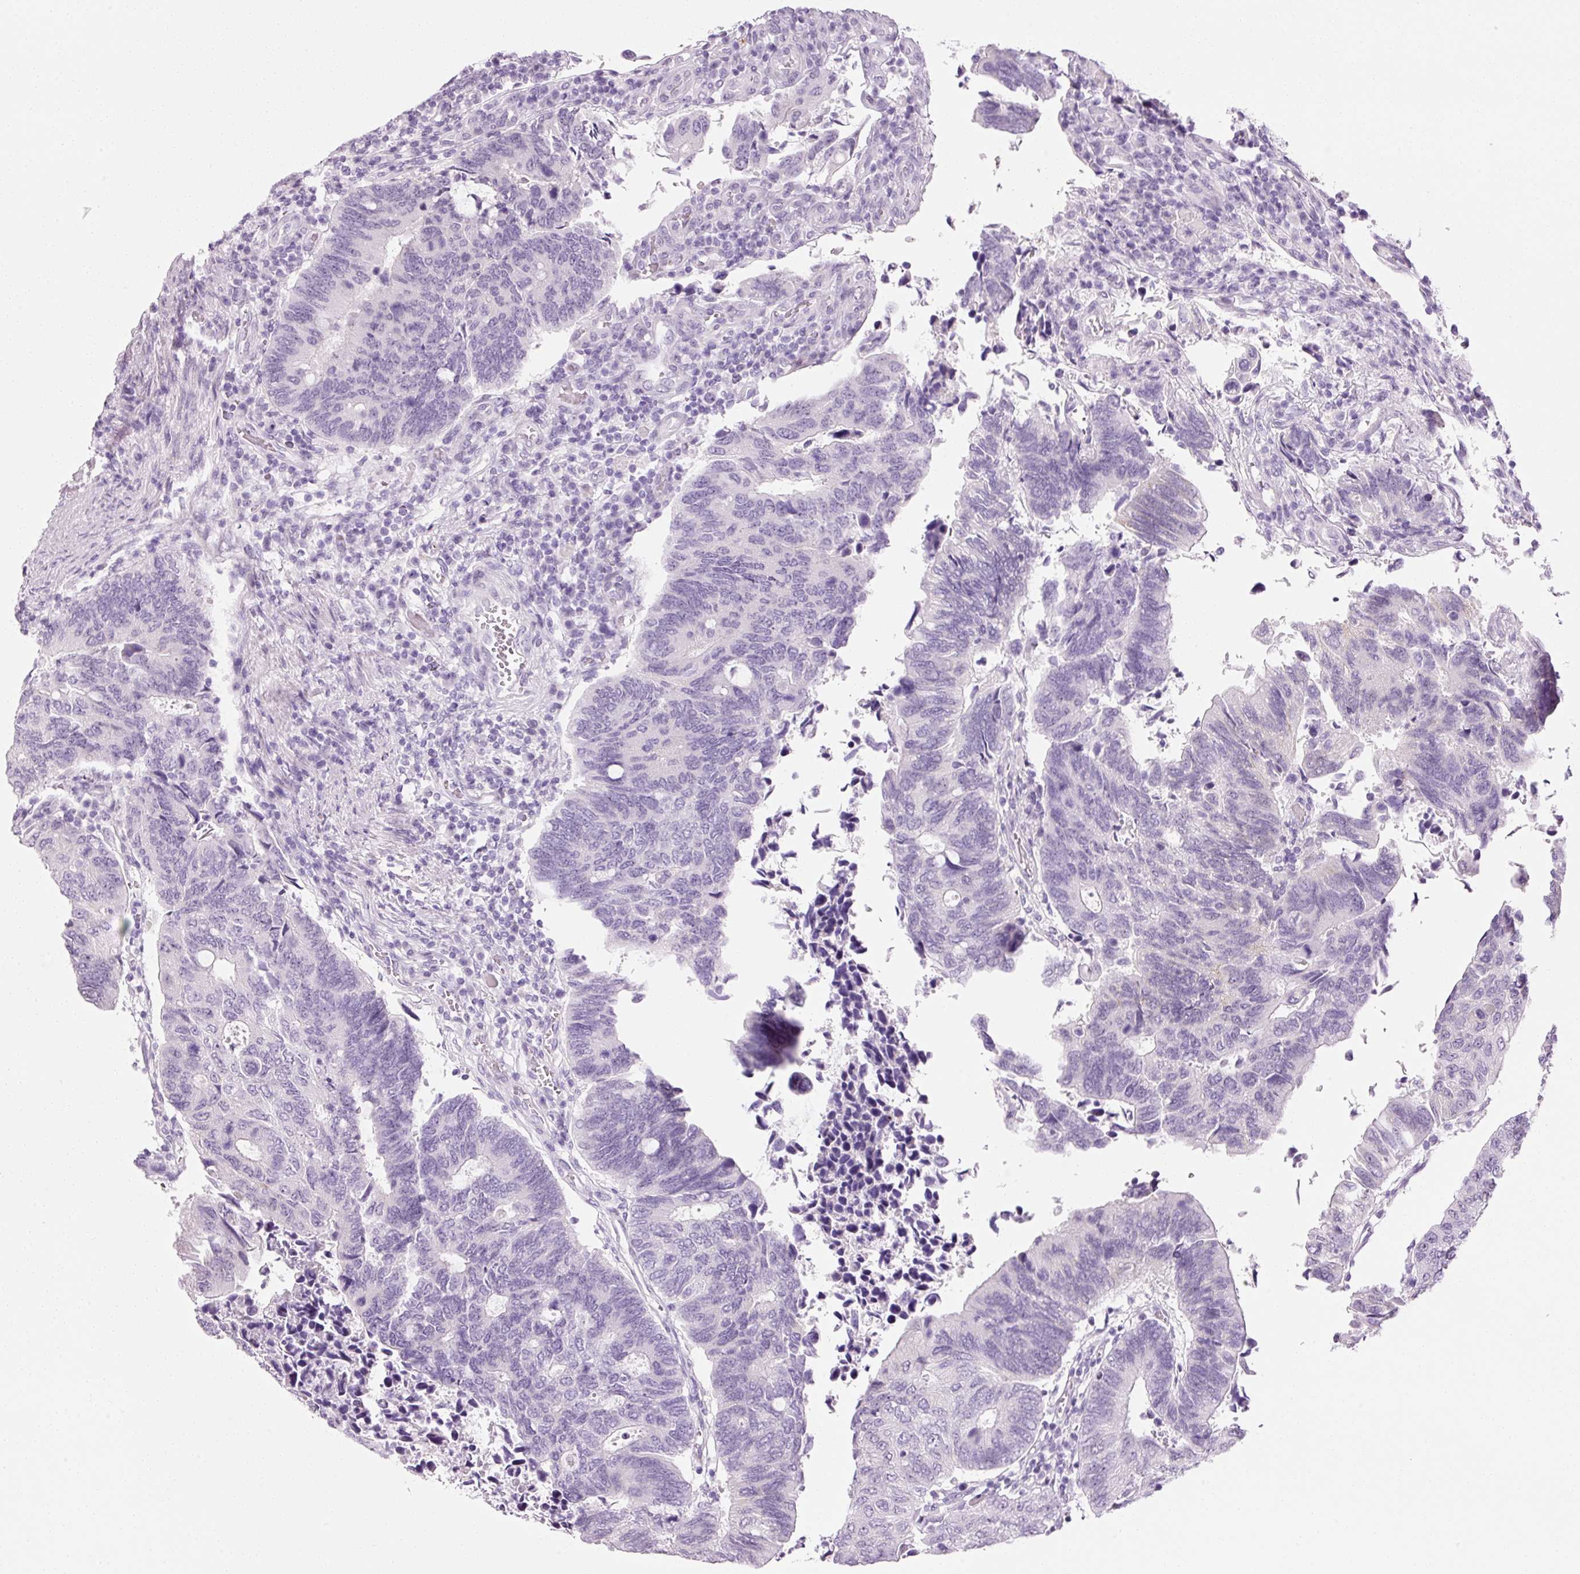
{"staining": {"intensity": "negative", "quantity": "none", "location": "none"}, "tissue": "colorectal cancer", "cell_type": "Tumor cells", "image_type": "cancer", "snomed": [{"axis": "morphology", "description": "Adenocarcinoma, NOS"}, {"axis": "topography", "description": "Colon"}], "caption": "An image of colorectal cancer (adenocarcinoma) stained for a protein demonstrates no brown staining in tumor cells. (Stains: DAB immunohistochemistry (IHC) with hematoxylin counter stain, Microscopy: brightfield microscopy at high magnification).", "gene": "ANKRD20A1", "patient": {"sex": "male", "age": 87}}